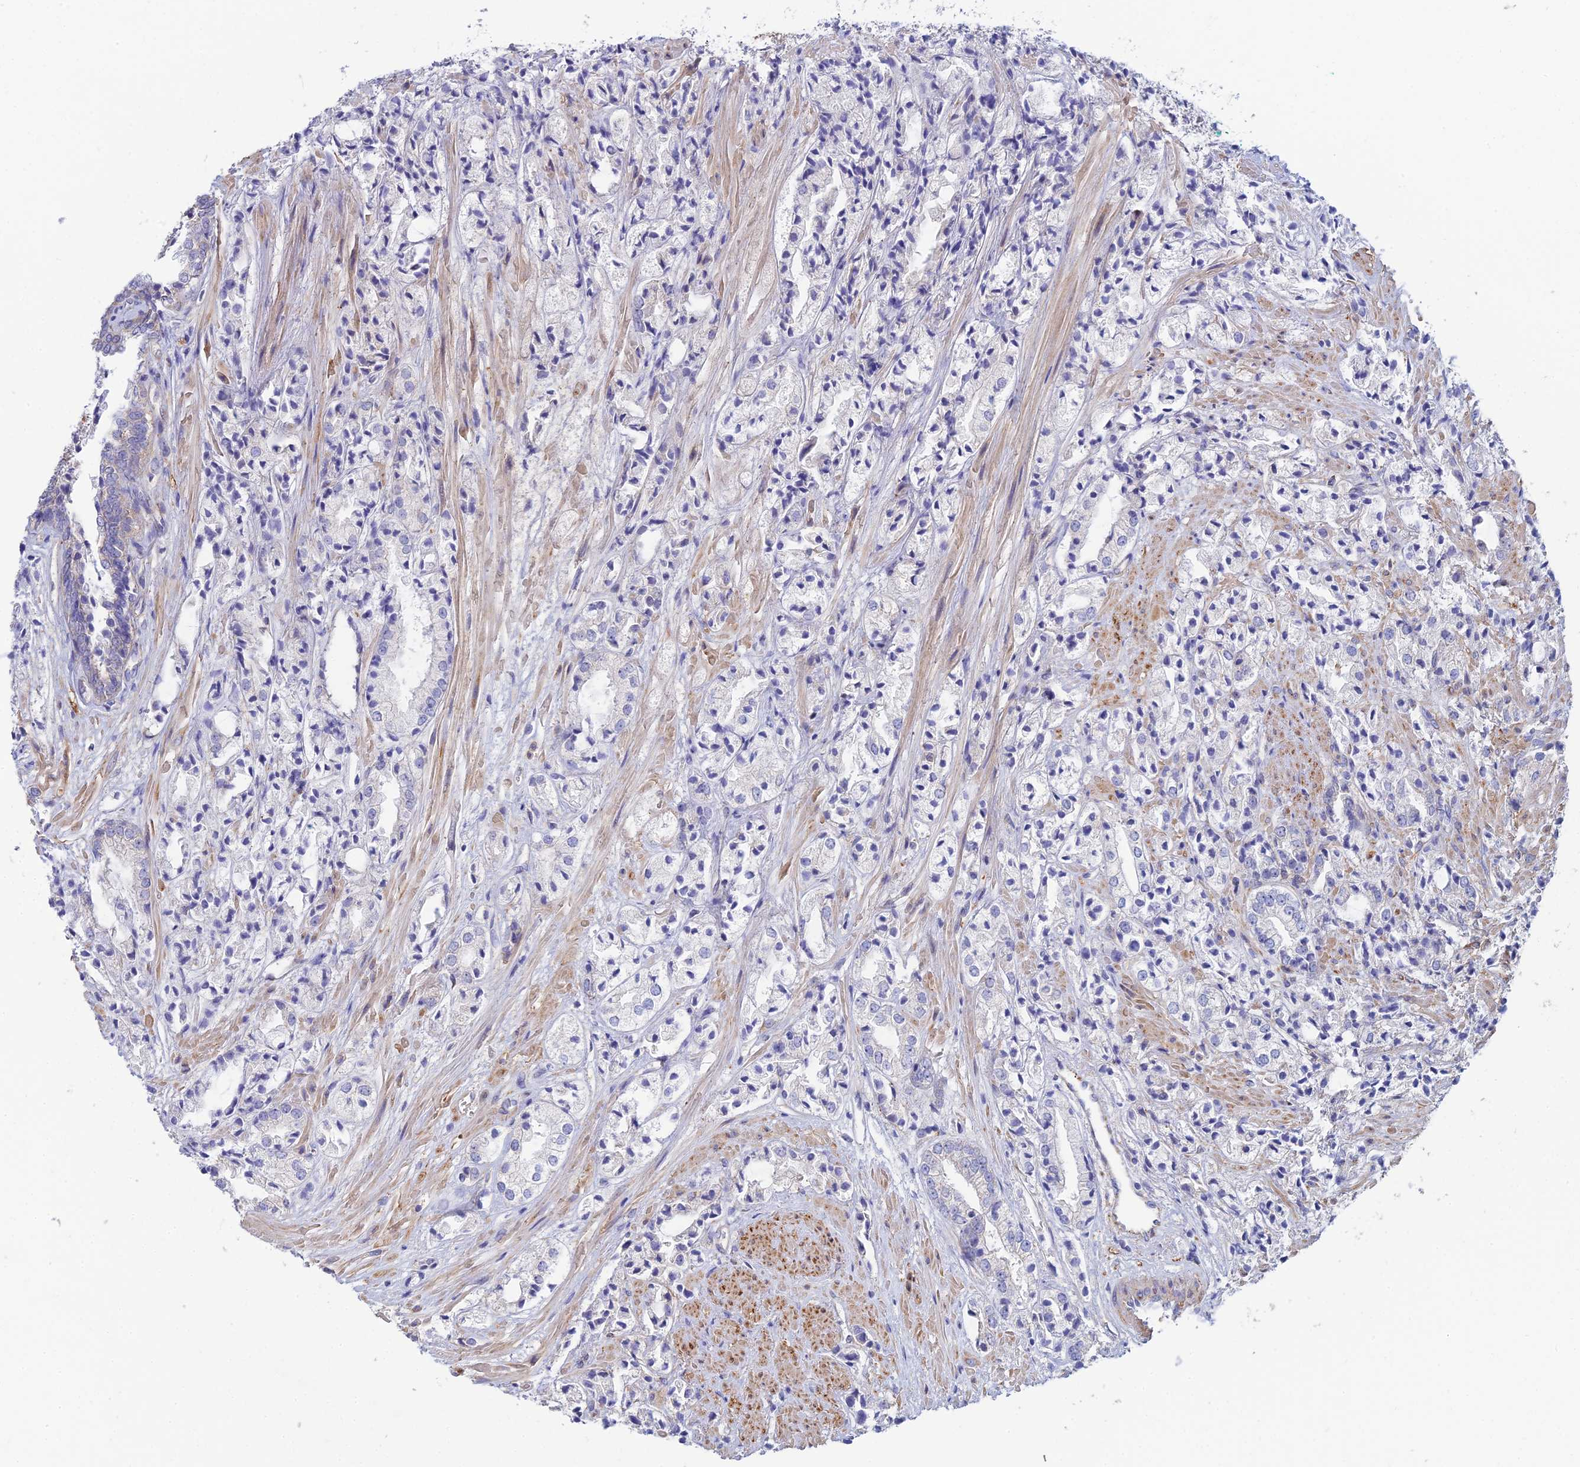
{"staining": {"intensity": "negative", "quantity": "none", "location": "none"}, "tissue": "prostate cancer", "cell_type": "Tumor cells", "image_type": "cancer", "snomed": [{"axis": "morphology", "description": "Adenocarcinoma, High grade"}, {"axis": "topography", "description": "Prostate"}], "caption": "There is no significant staining in tumor cells of prostate cancer (adenocarcinoma (high-grade)).", "gene": "PCDHA5", "patient": {"sex": "male", "age": 50}}